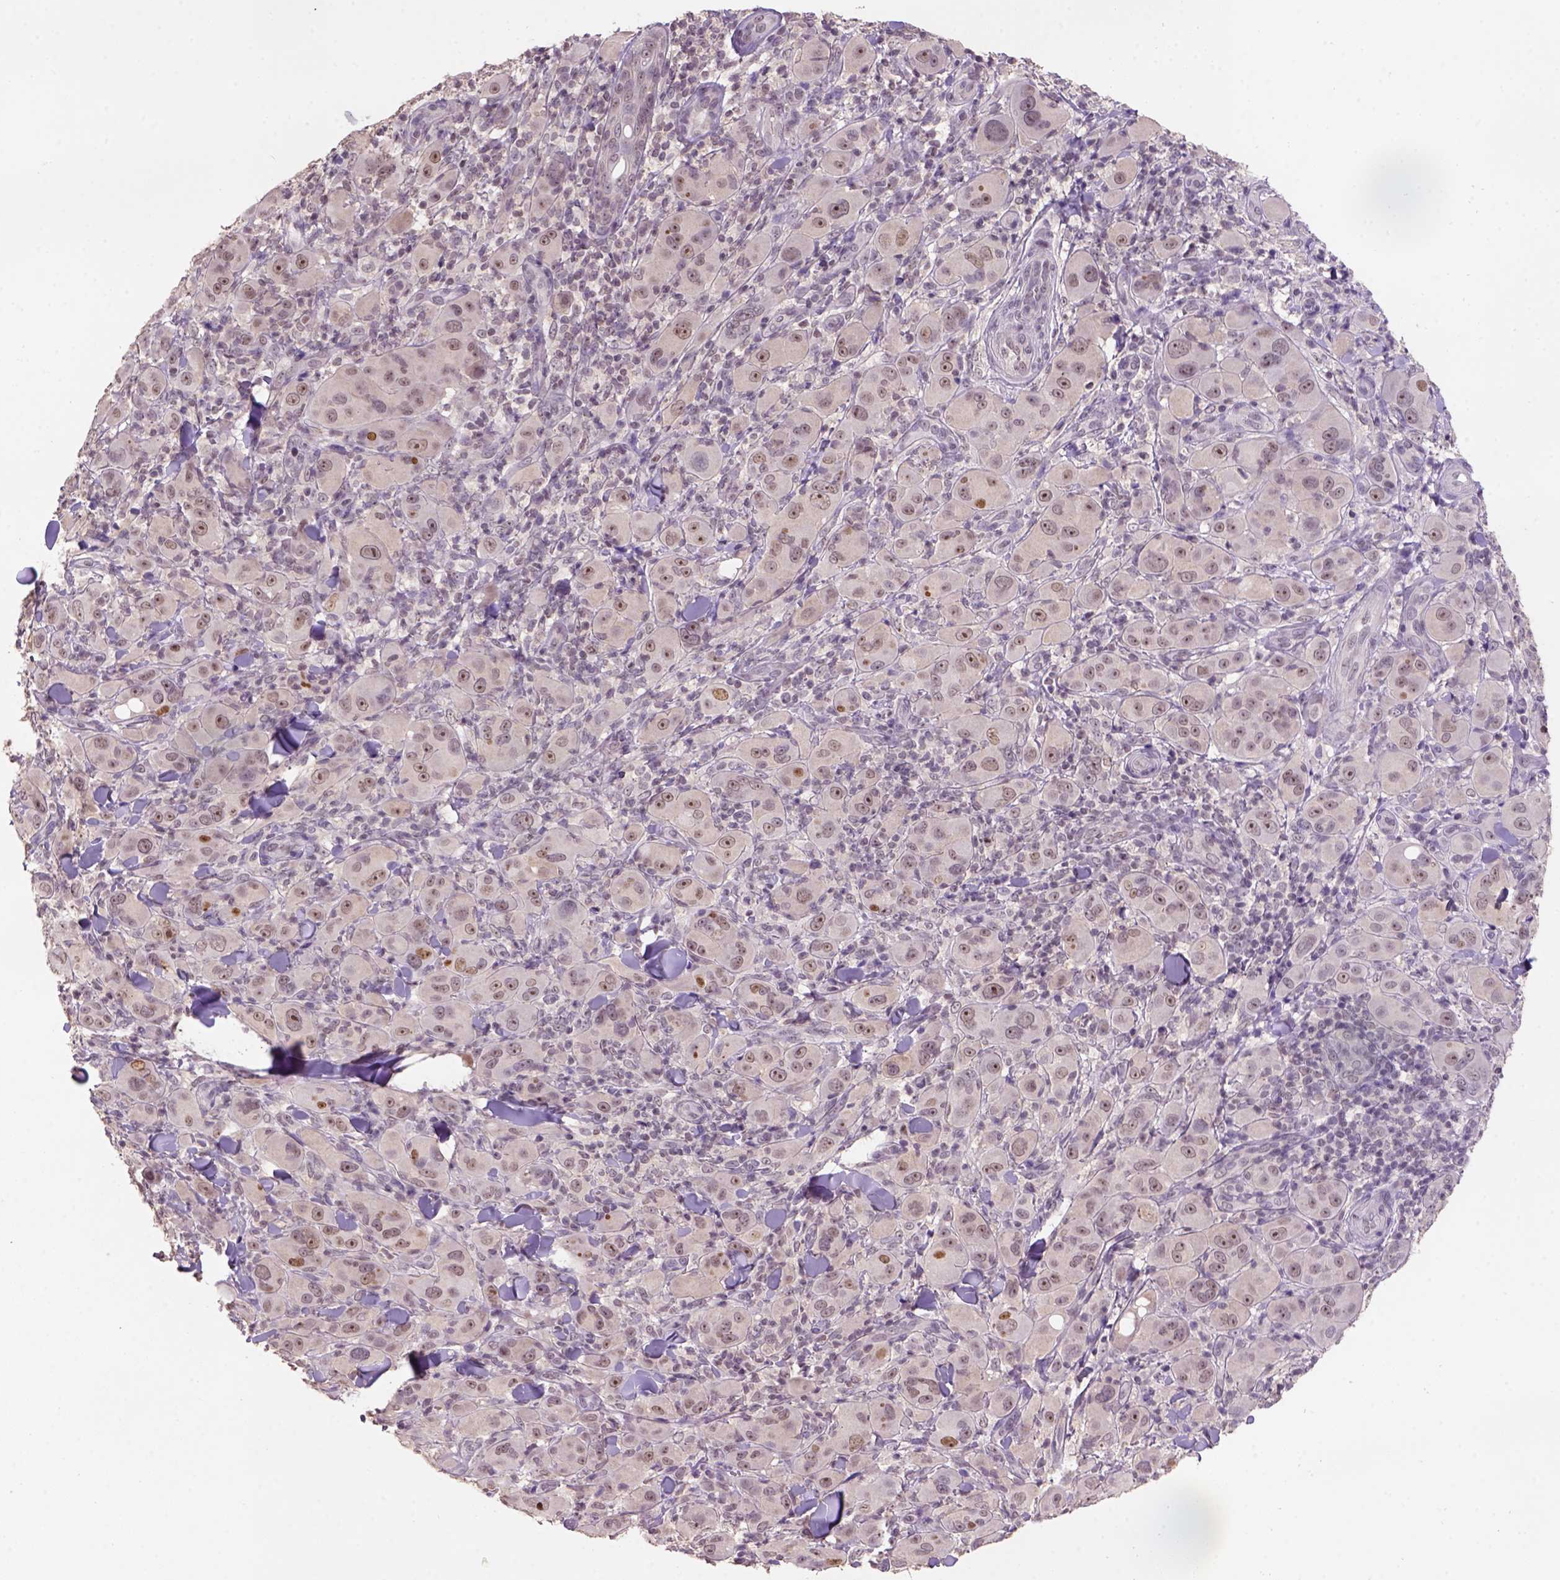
{"staining": {"intensity": "weak", "quantity": ">75%", "location": "cytoplasmic/membranous,nuclear"}, "tissue": "melanoma", "cell_type": "Tumor cells", "image_type": "cancer", "snomed": [{"axis": "morphology", "description": "Malignant melanoma, NOS"}, {"axis": "topography", "description": "Skin"}], "caption": "DAB (3,3'-diaminobenzidine) immunohistochemical staining of human melanoma demonstrates weak cytoplasmic/membranous and nuclear protein expression in approximately >75% of tumor cells.", "gene": "SCML4", "patient": {"sex": "female", "age": 87}}